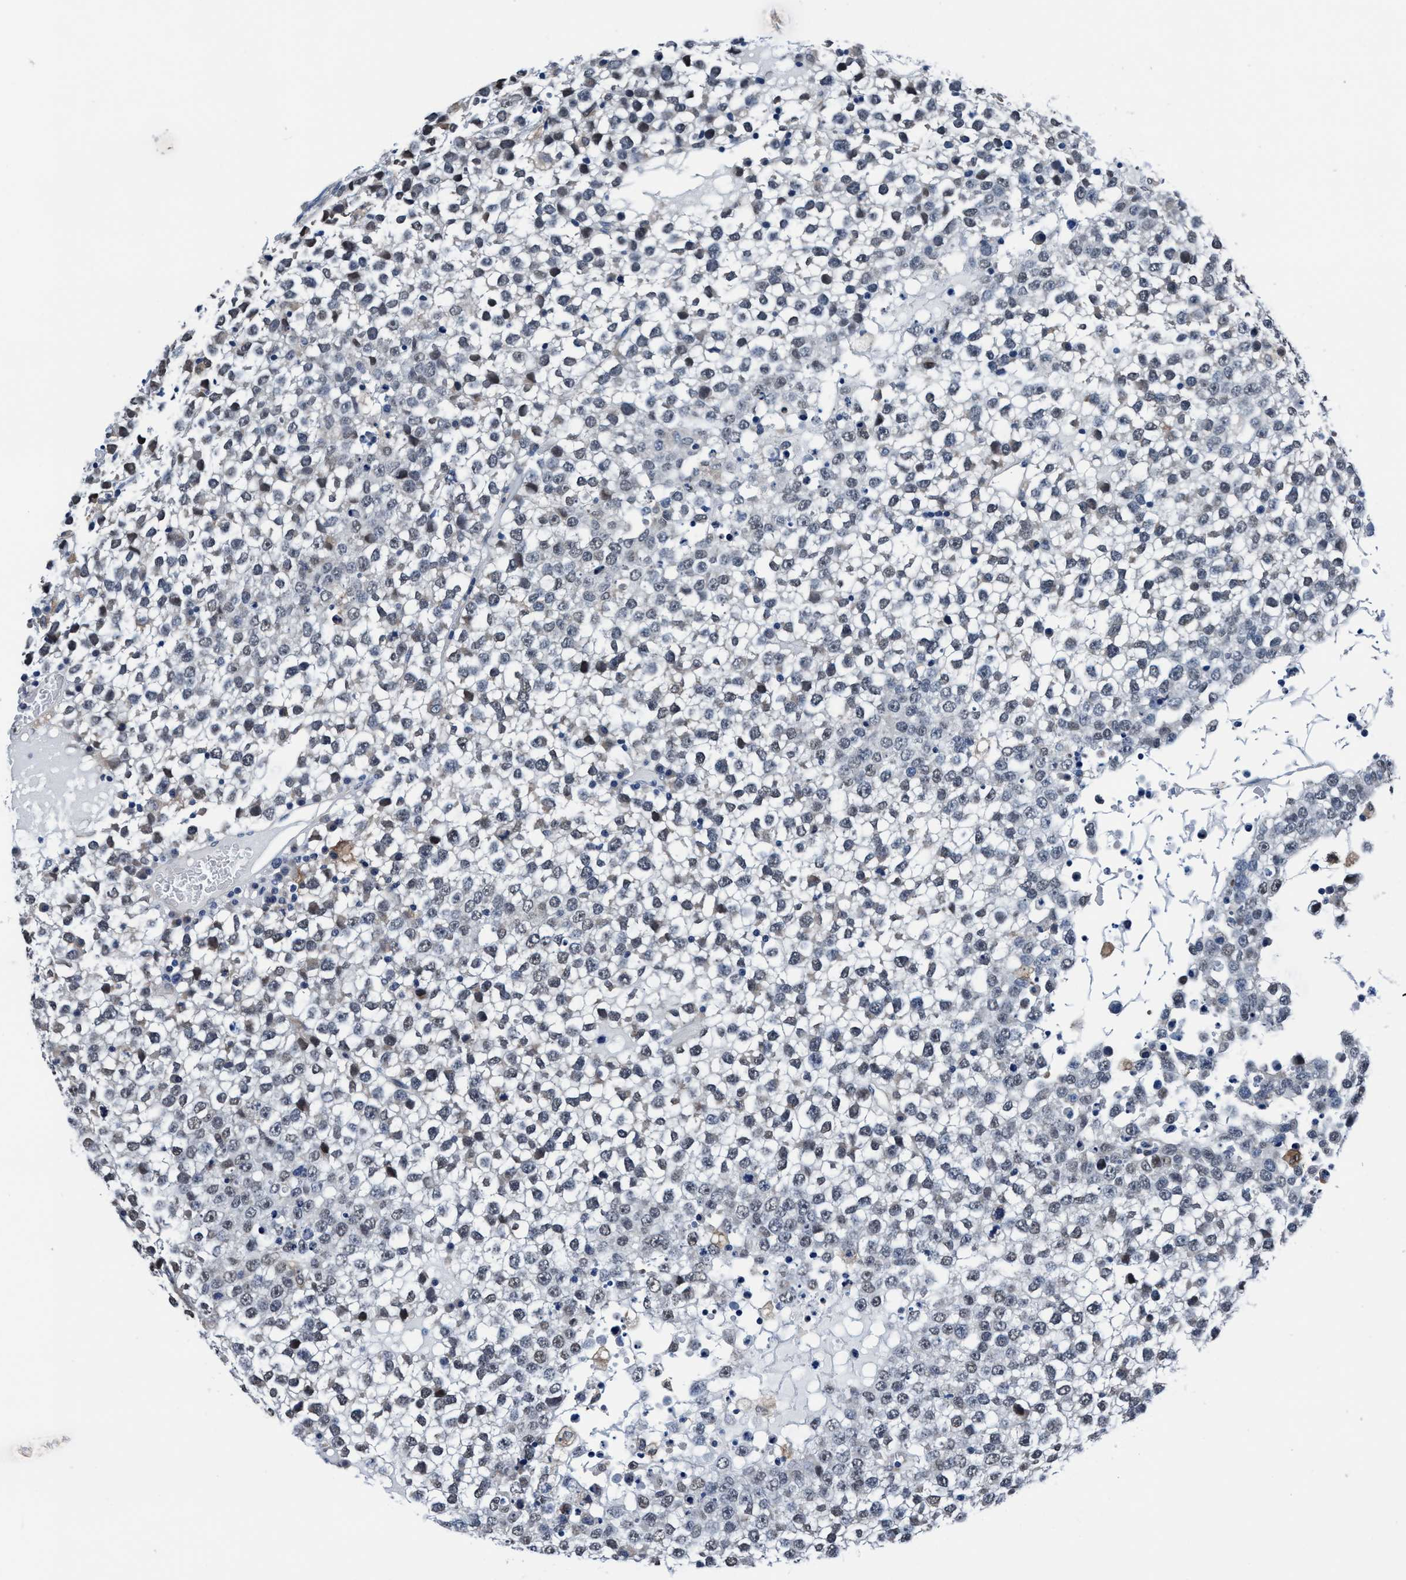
{"staining": {"intensity": "negative", "quantity": "none", "location": "none"}, "tissue": "testis cancer", "cell_type": "Tumor cells", "image_type": "cancer", "snomed": [{"axis": "morphology", "description": "Seminoma, NOS"}, {"axis": "topography", "description": "Testis"}], "caption": "IHC micrograph of neoplastic tissue: human testis cancer stained with DAB exhibits no significant protein positivity in tumor cells.", "gene": "TMEM94", "patient": {"sex": "male", "age": 65}}